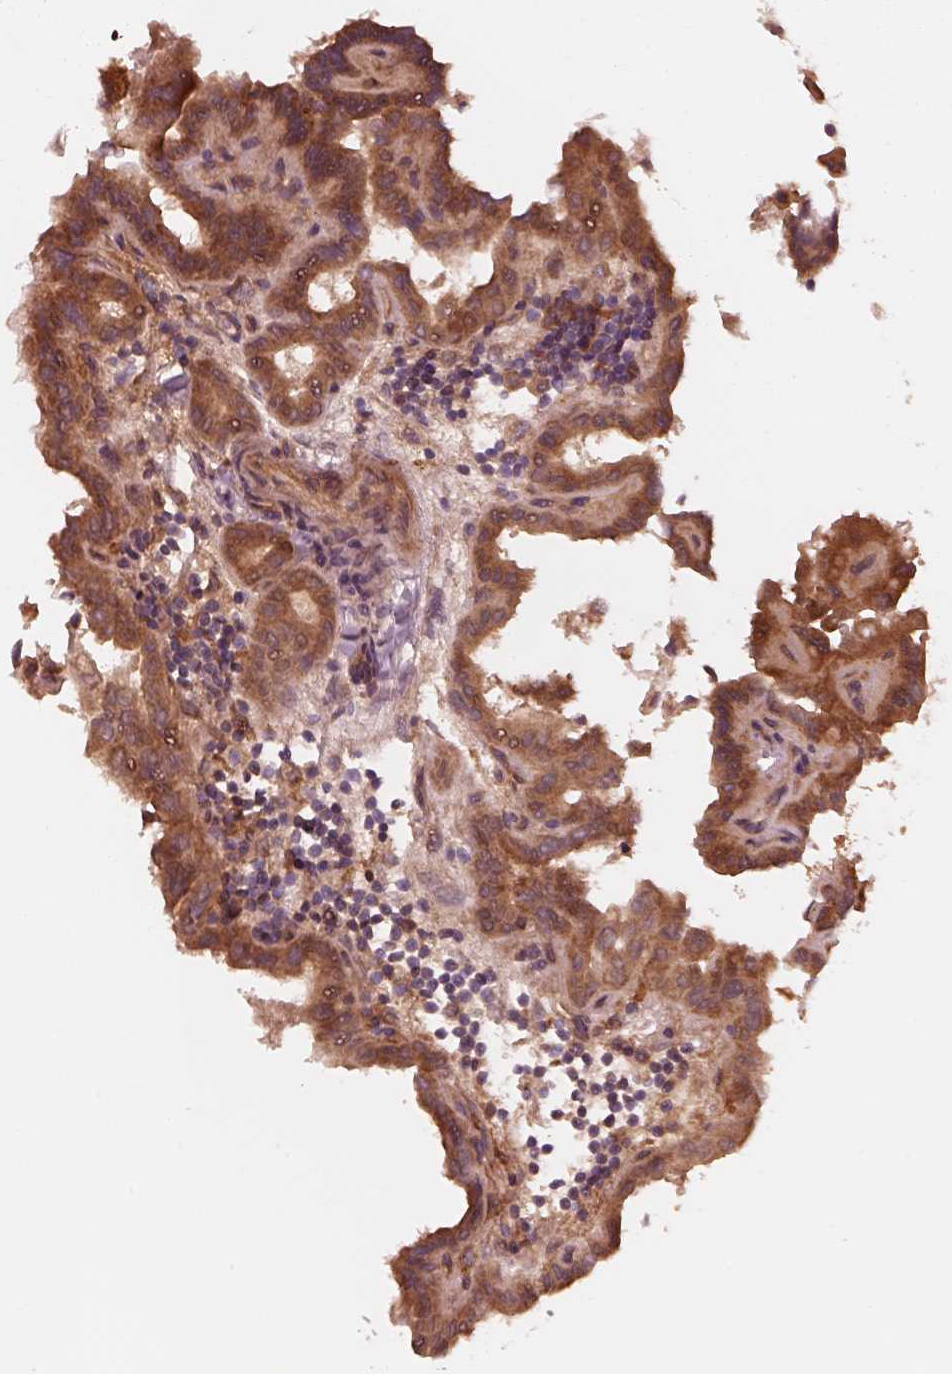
{"staining": {"intensity": "strong", "quantity": "25%-75%", "location": "cytoplasmic/membranous"}, "tissue": "thyroid cancer", "cell_type": "Tumor cells", "image_type": "cancer", "snomed": [{"axis": "morphology", "description": "Papillary adenocarcinoma, NOS"}, {"axis": "topography", "description": "Thyroid gland"}], "caption": "Immunohistochemistry (IHC) staining of thyroid cancer (papillary adenocarcinoma), which demonstrates high levels of strong cytoplasmic/membranous expression in about 25%-75% of tumor cells indicating strong cytoplasmic/membranous protein staining. The staining was performed using DAB (brown) for protein detection and nuclei were counterstained in hematoxylin (blue).", "gene": "ASCC2", "patient": {"sex": "female", "age": 46}}